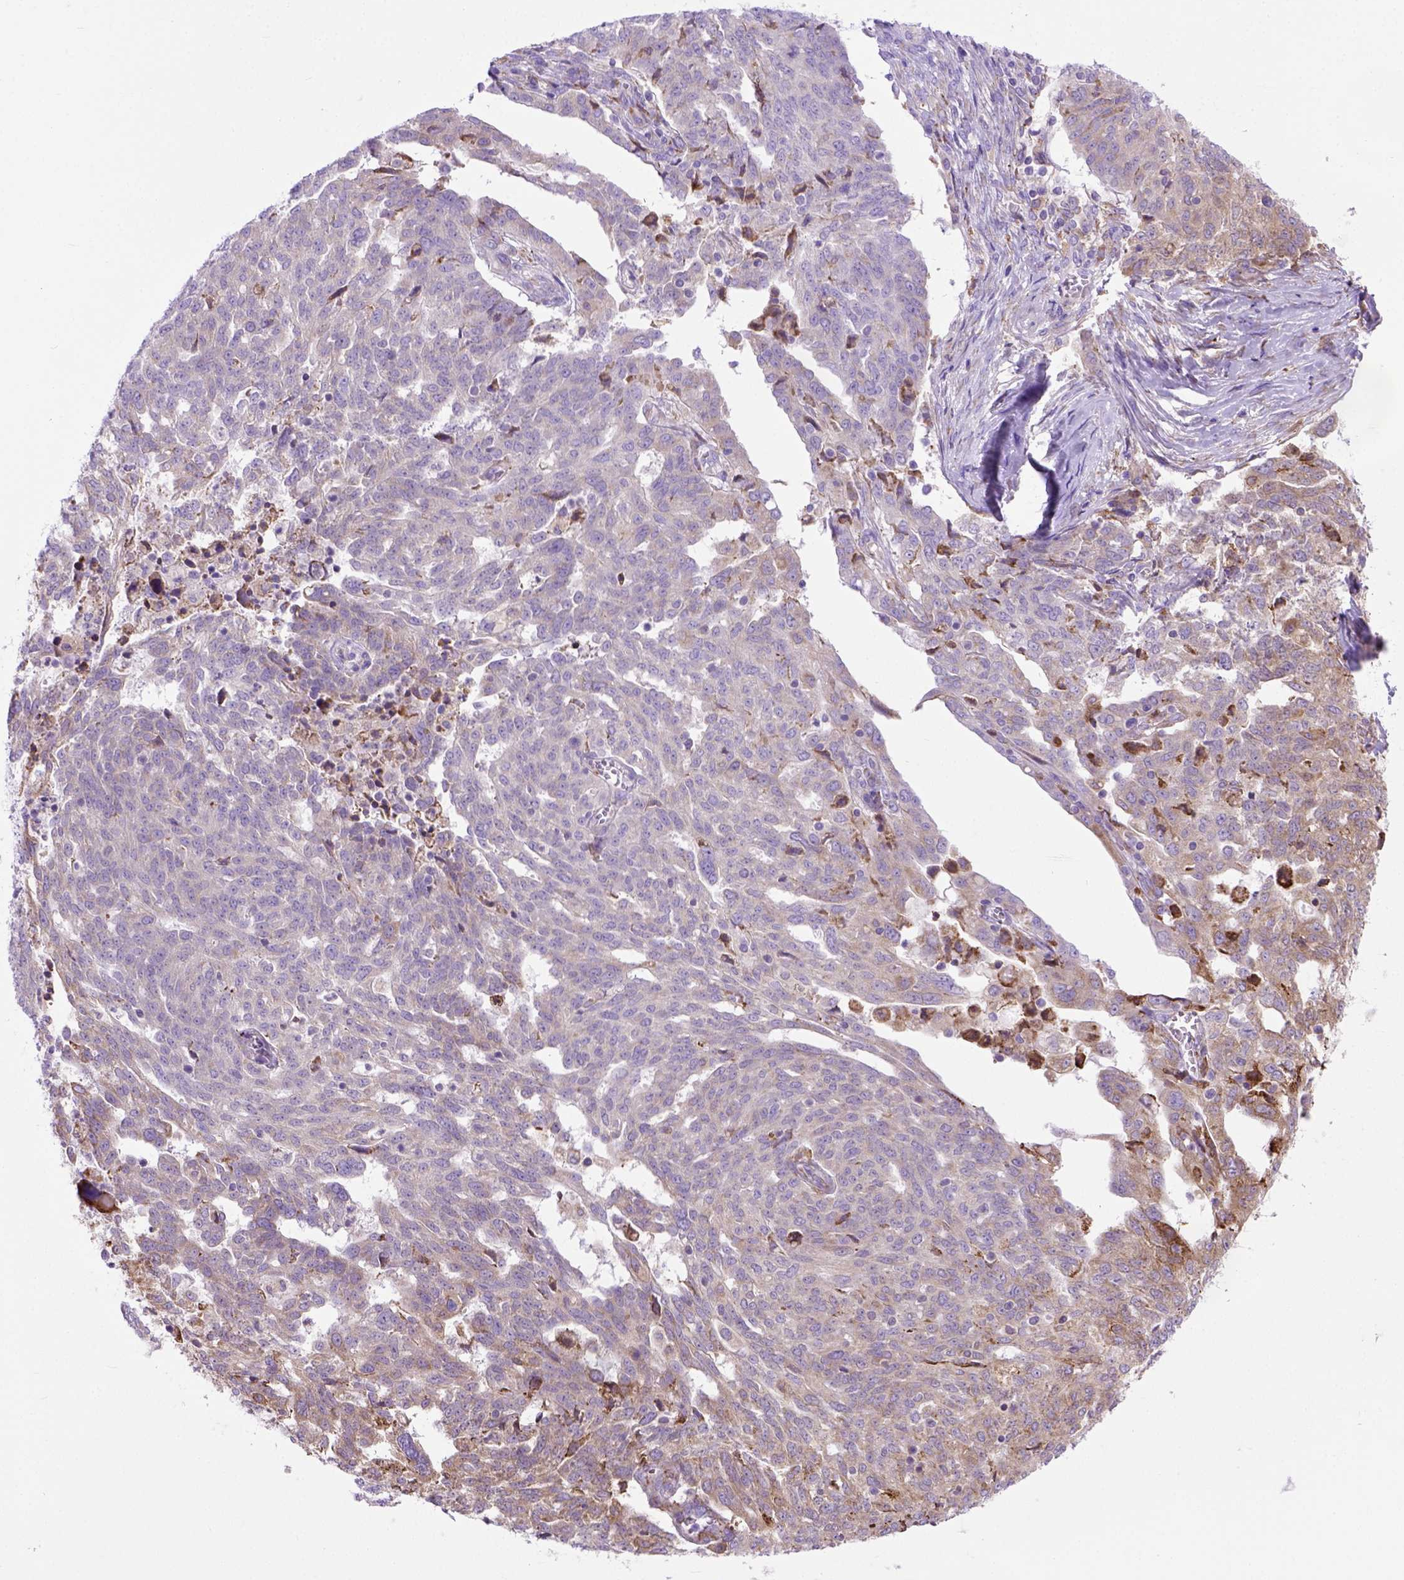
{"staining": {"intensity": "weak", "quantity": "25%-75%", "location": "cytoplasmic/membranous"}, "tissue": "ovarian cancer", "cell_type": "Tumor cells", "image_type": "cancer", "snomed": [{"axis": "morphology", "description": "Cystadenocarcinoma, serous, NOS"}, {"axis": "topography", "description": "Ovary"}], "caption": "Serous cystadenocarcinoma (ovarian) was stained to show a protein in brown. There is low levels of weak cytoplasmic/membranous positivity in approximately 25%-75% of tumor cells.", "gene": "PLK4", "patient": {"sex": "female", "age": 67}}